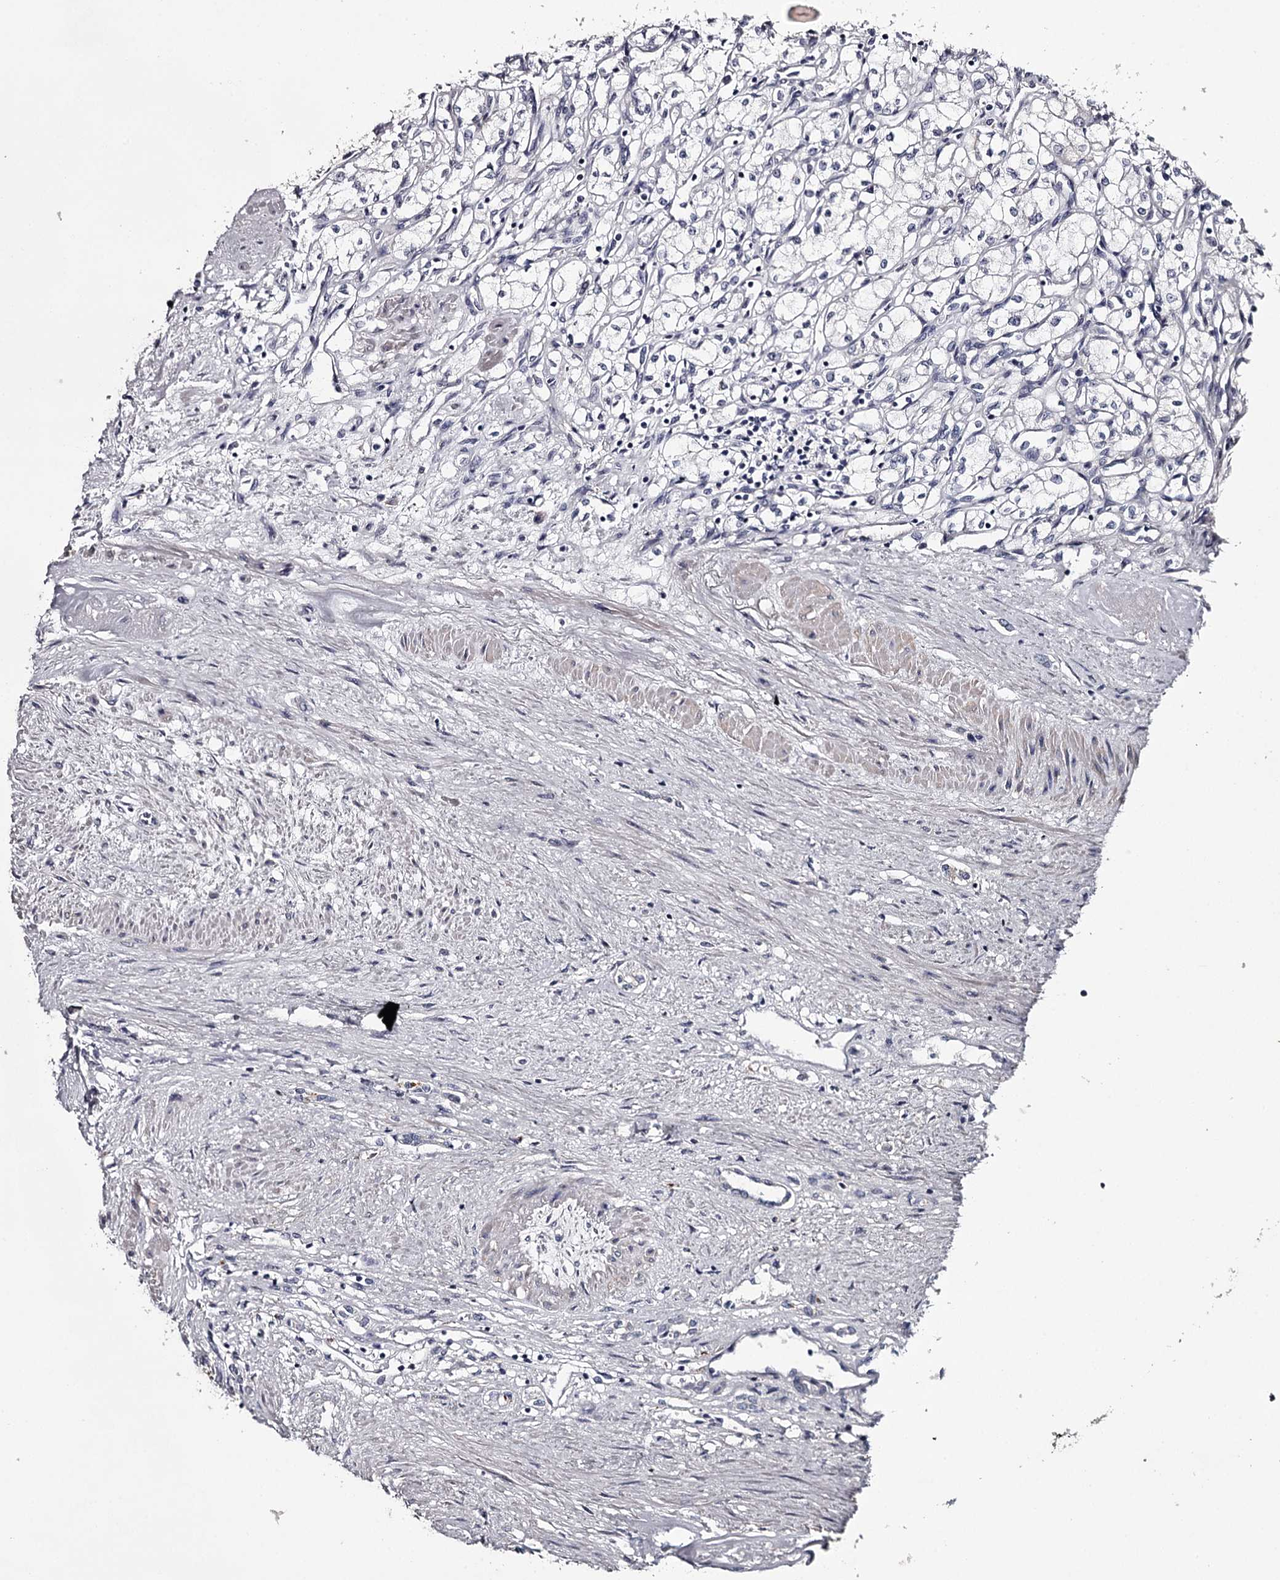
{"staining": {"intensity": "negative", "quantity": "none", "location": "none"}, "tissue": "renal cancer", "cell_type": "Tumor cells", "image_type": "cancer", "snomed": [{"axis": "morphology", "description": "Adenocarcinoma, NOS"}, {"axis": "topography", "description": "Kidney"}], "caption": "Tumor cells show no significant expression in renal adenocarcinoma.", "gene": "FDXACB1", "patient": {"sex": "male", "age": 59}}